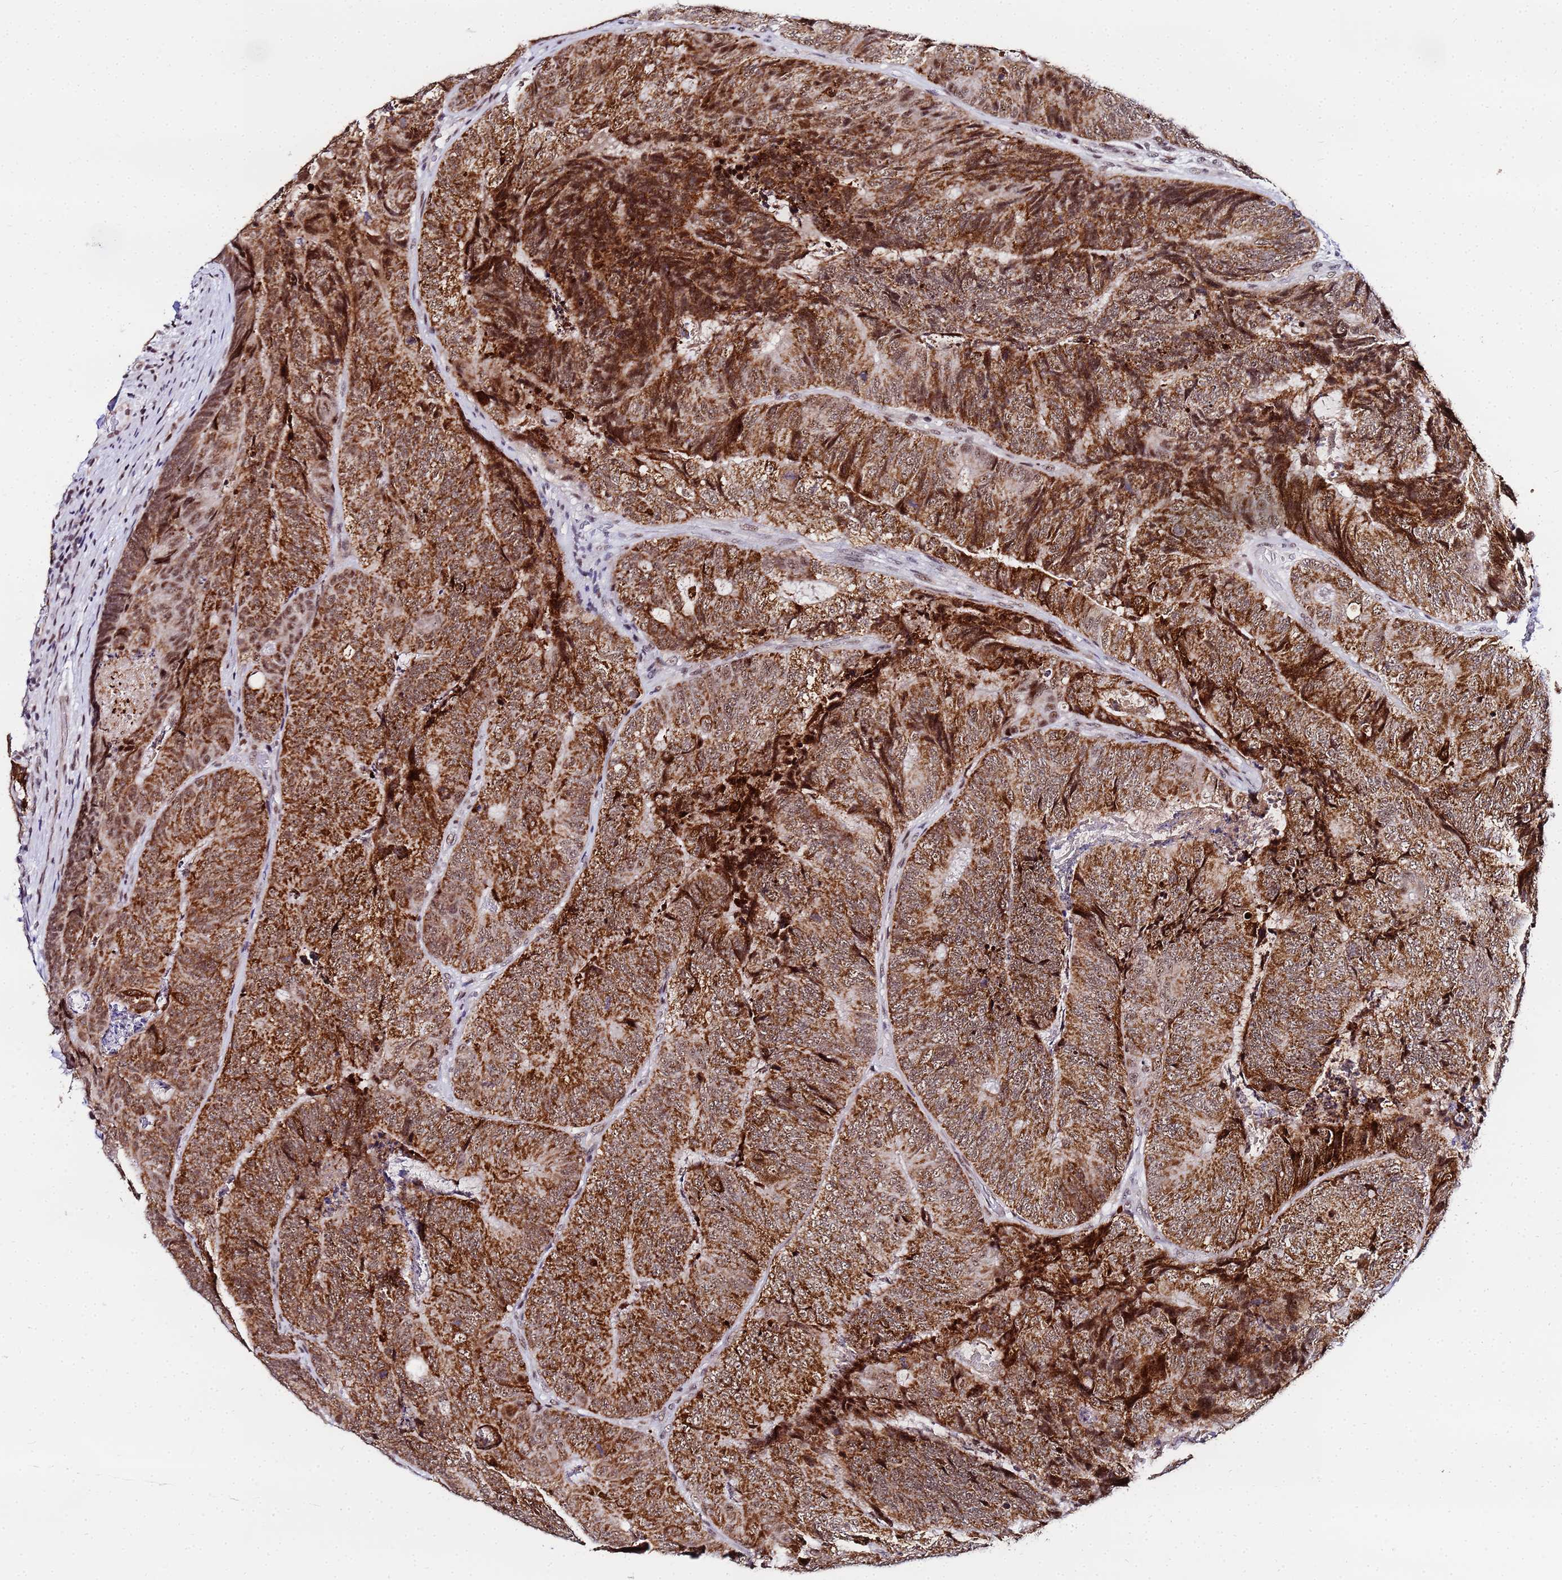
{"staining": {"intensity": "strong", "quantity": ">75%", "location": "cytoplasmic/membranous"}, "tissue": "colorectal cancer", "cell_type": "Tumor cells", "image_type": "cancer", "snomed": [{"axis": "morphology", "description": "Adenocarcinoma, NOS"}, {"axis": "topography", "description": "Colon"}], "caption": "DAB immunohistochemical staining of human adenocarcinoma (colorectal) reveals strong cytoplasmic/membranous protein positivity in about >75% of tumor cells. The staining was performed using DAB (3,3'-diaminobenzidine) to visualize the protein expression in brown, while the nuclei were stained in blue with hematoxylin (Magnification: 20x).", "gene": "CKMT1A", "patient": {"sex": "female", "age": 67}}